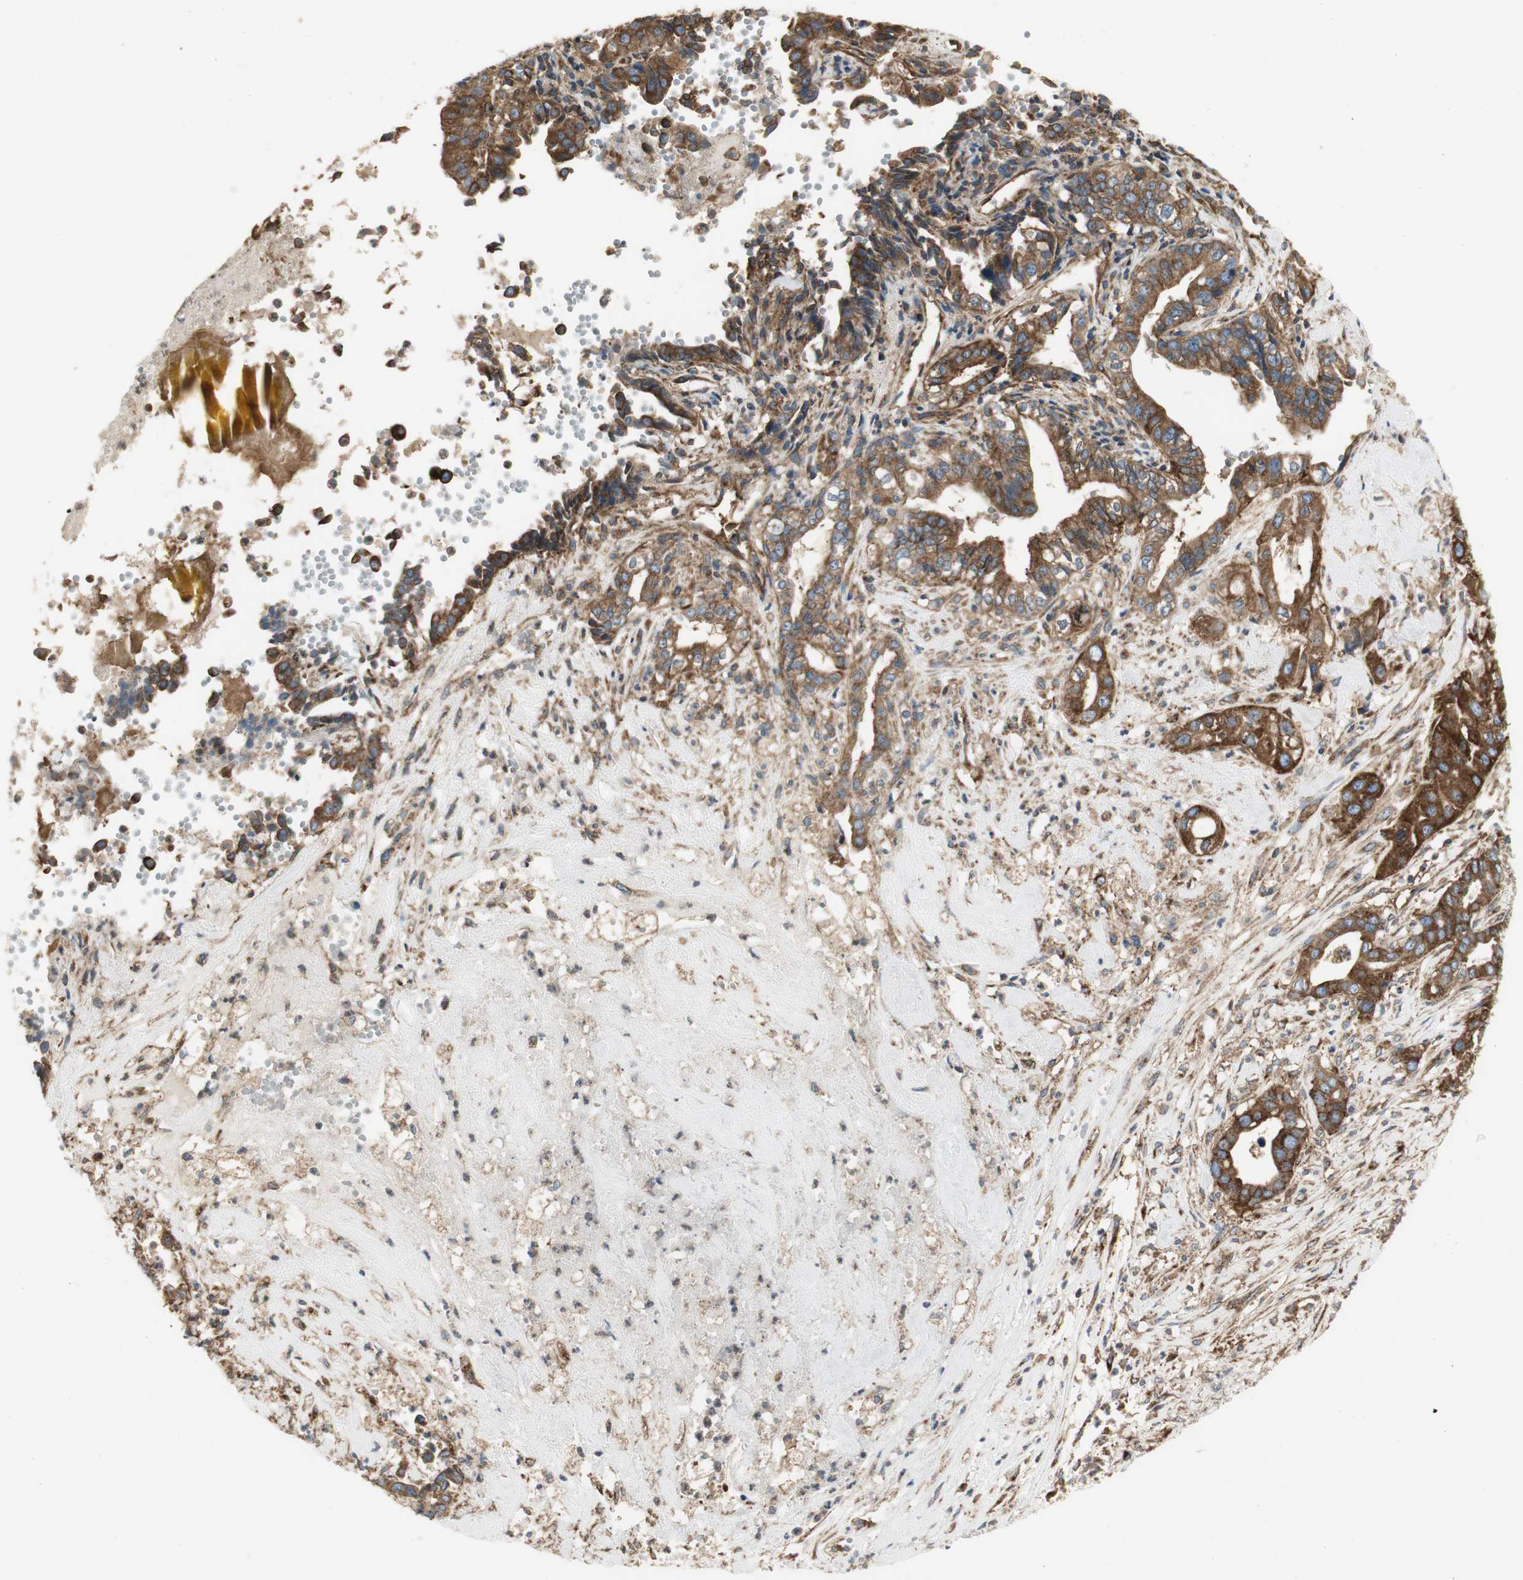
{"staining": {"intensity": "strong", "quantity": ">75%", "location": "cytoplasmic/membranous"}, "tissue": "liver cancer", "cell_type": "Tumor cells", "image_type": "cancer", "snomed": [{"axis": "morphology", "description": "Cholangiocarcinoma"}, {"axis": "topography", "description": "Liver"}], "caption": "IHC (DAB (3,3'-diaminobenzidine)) staining of human liver cholangiocarcinoma displays strong cytoplasmic/membranous protein staining in approximately >75% of tumor cells. (DAB (3,3'-diaminobenzidine) IHC with brightfield microscopy, high magnification).", "gene": "H6PD", "patient": {"sex": "female", "age": 61}}